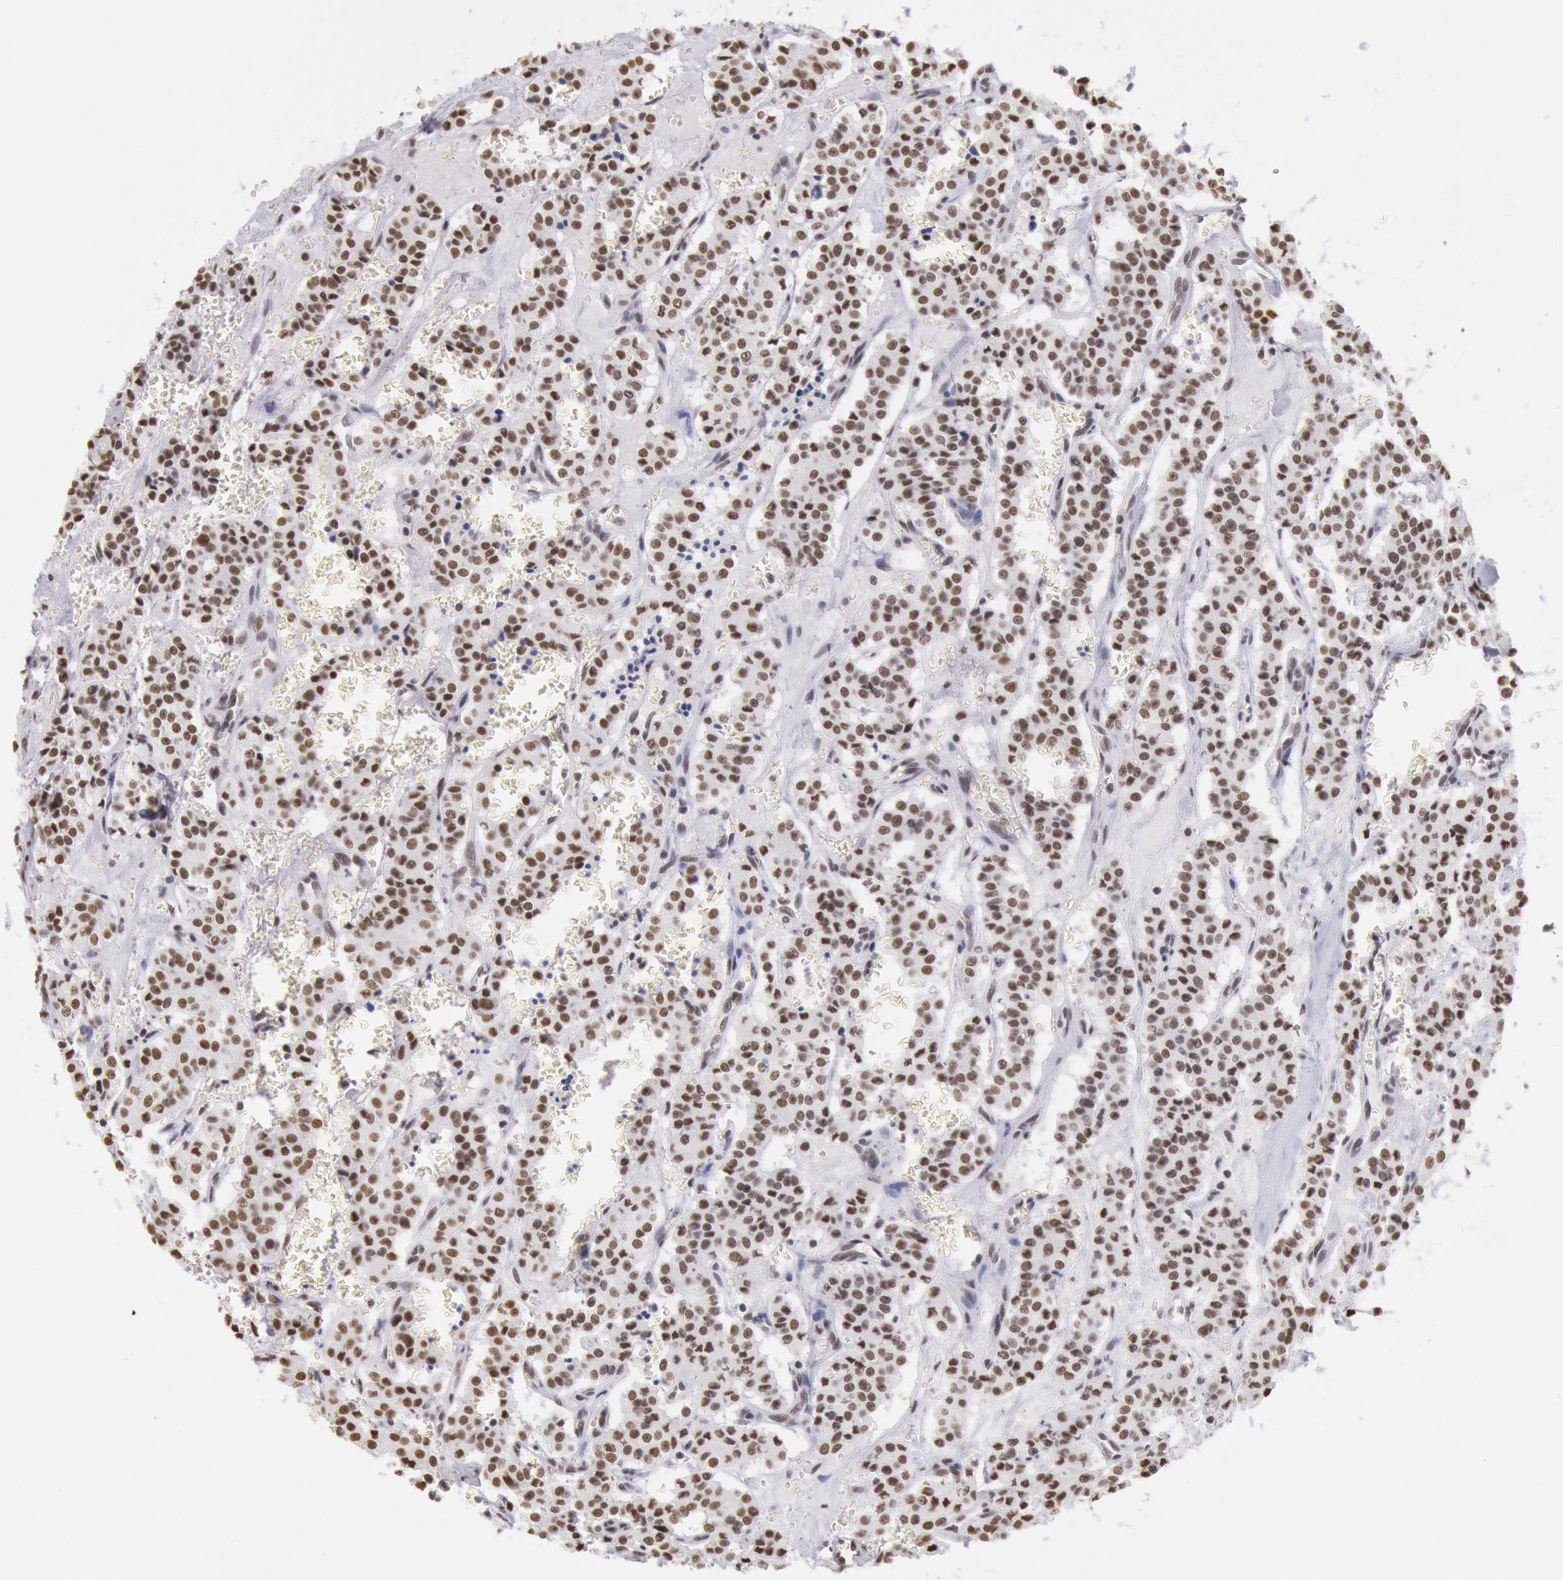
{"staining": {"intensity": "moderate", "quantity": ">75%", "location": "nuclear"}, "tissue": "carcinoid", "cell_type": "Tumor cells", "image_type": "cancer", "snomed": [{"axis": "morphology", "description": "Carcinoid, malignant, NOS"}, {"axis": "topography", "description": "Bronchus"}], "caption": "Tumor cells show moderate nuclear positivity in approximately >75% of cells in carcinoid (malignant).", "gene": "SNRPD3", "patient": {"sex": "male", "age": 55}}